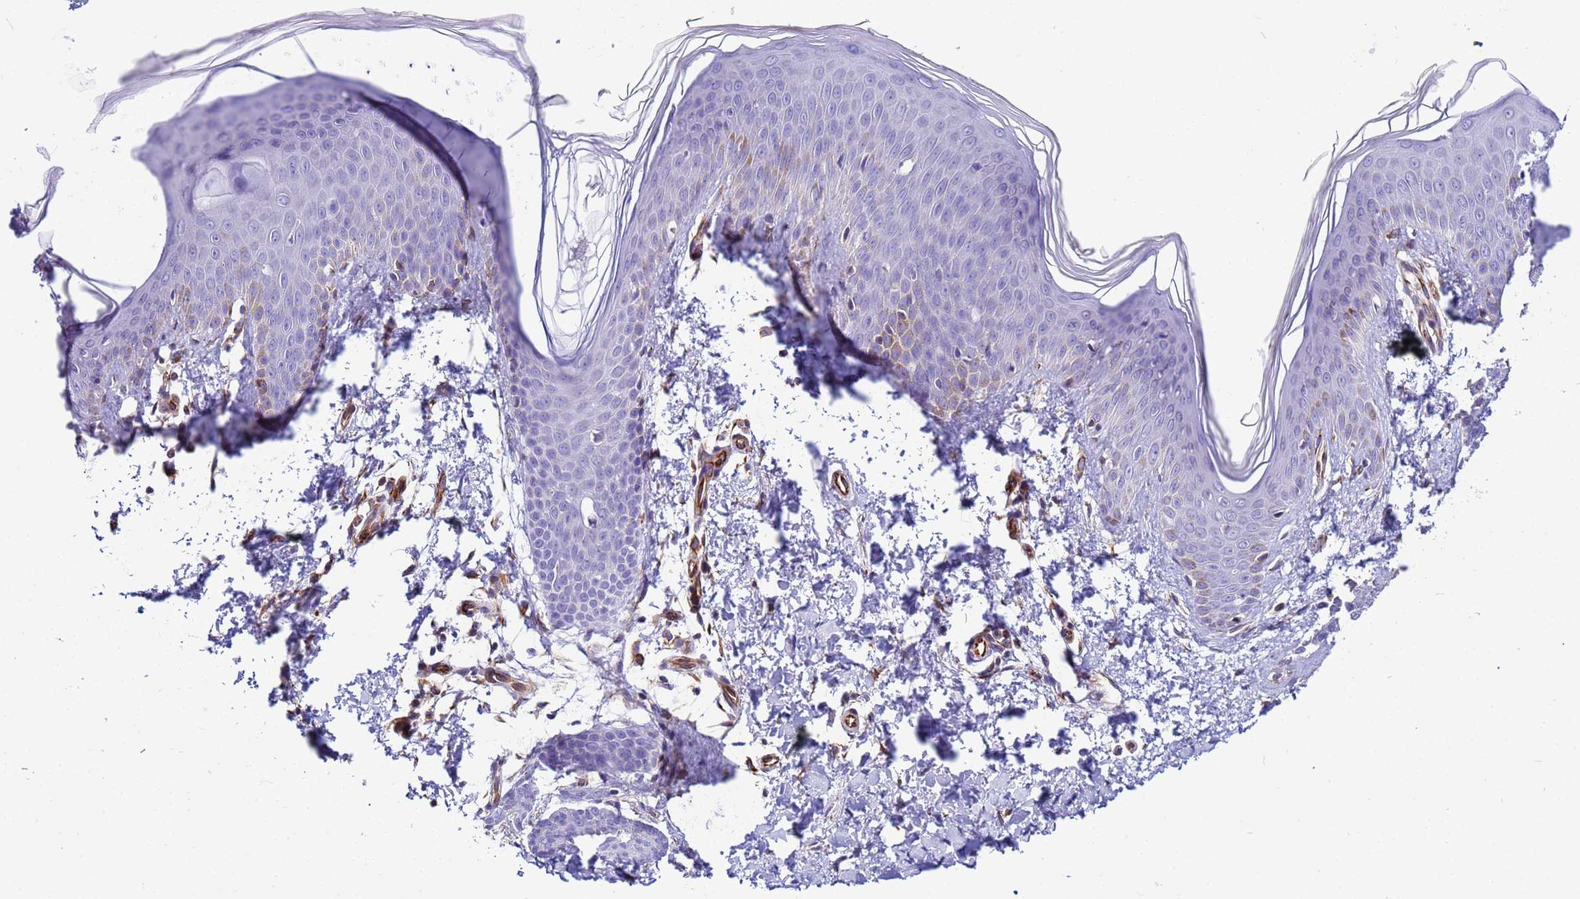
{"staining": {"intensity": "moderate", "quantity": "25%-75%", "location": "cytoplasmic/membranous"}, "tissue": "skin", "cell_type": "Fibroblasts", "image_type": "normal", "snomed": [{"axis": "morphology", "description": "Normal tissue, NOS"}, {"axis": "topography", "description": "Skin"}], "caption": "The photomicrograph exhibits a brown stain indicating the presence of a protein in the cytoplasmic/membranous of fibroblasts in skin. The staining was performed using DAB, with brown indicating positive protein expression. Nuclei are stained blue with hematoxylin.", "gene": "UBXN2B", "patient": {"sex": "male", "age": 36}}